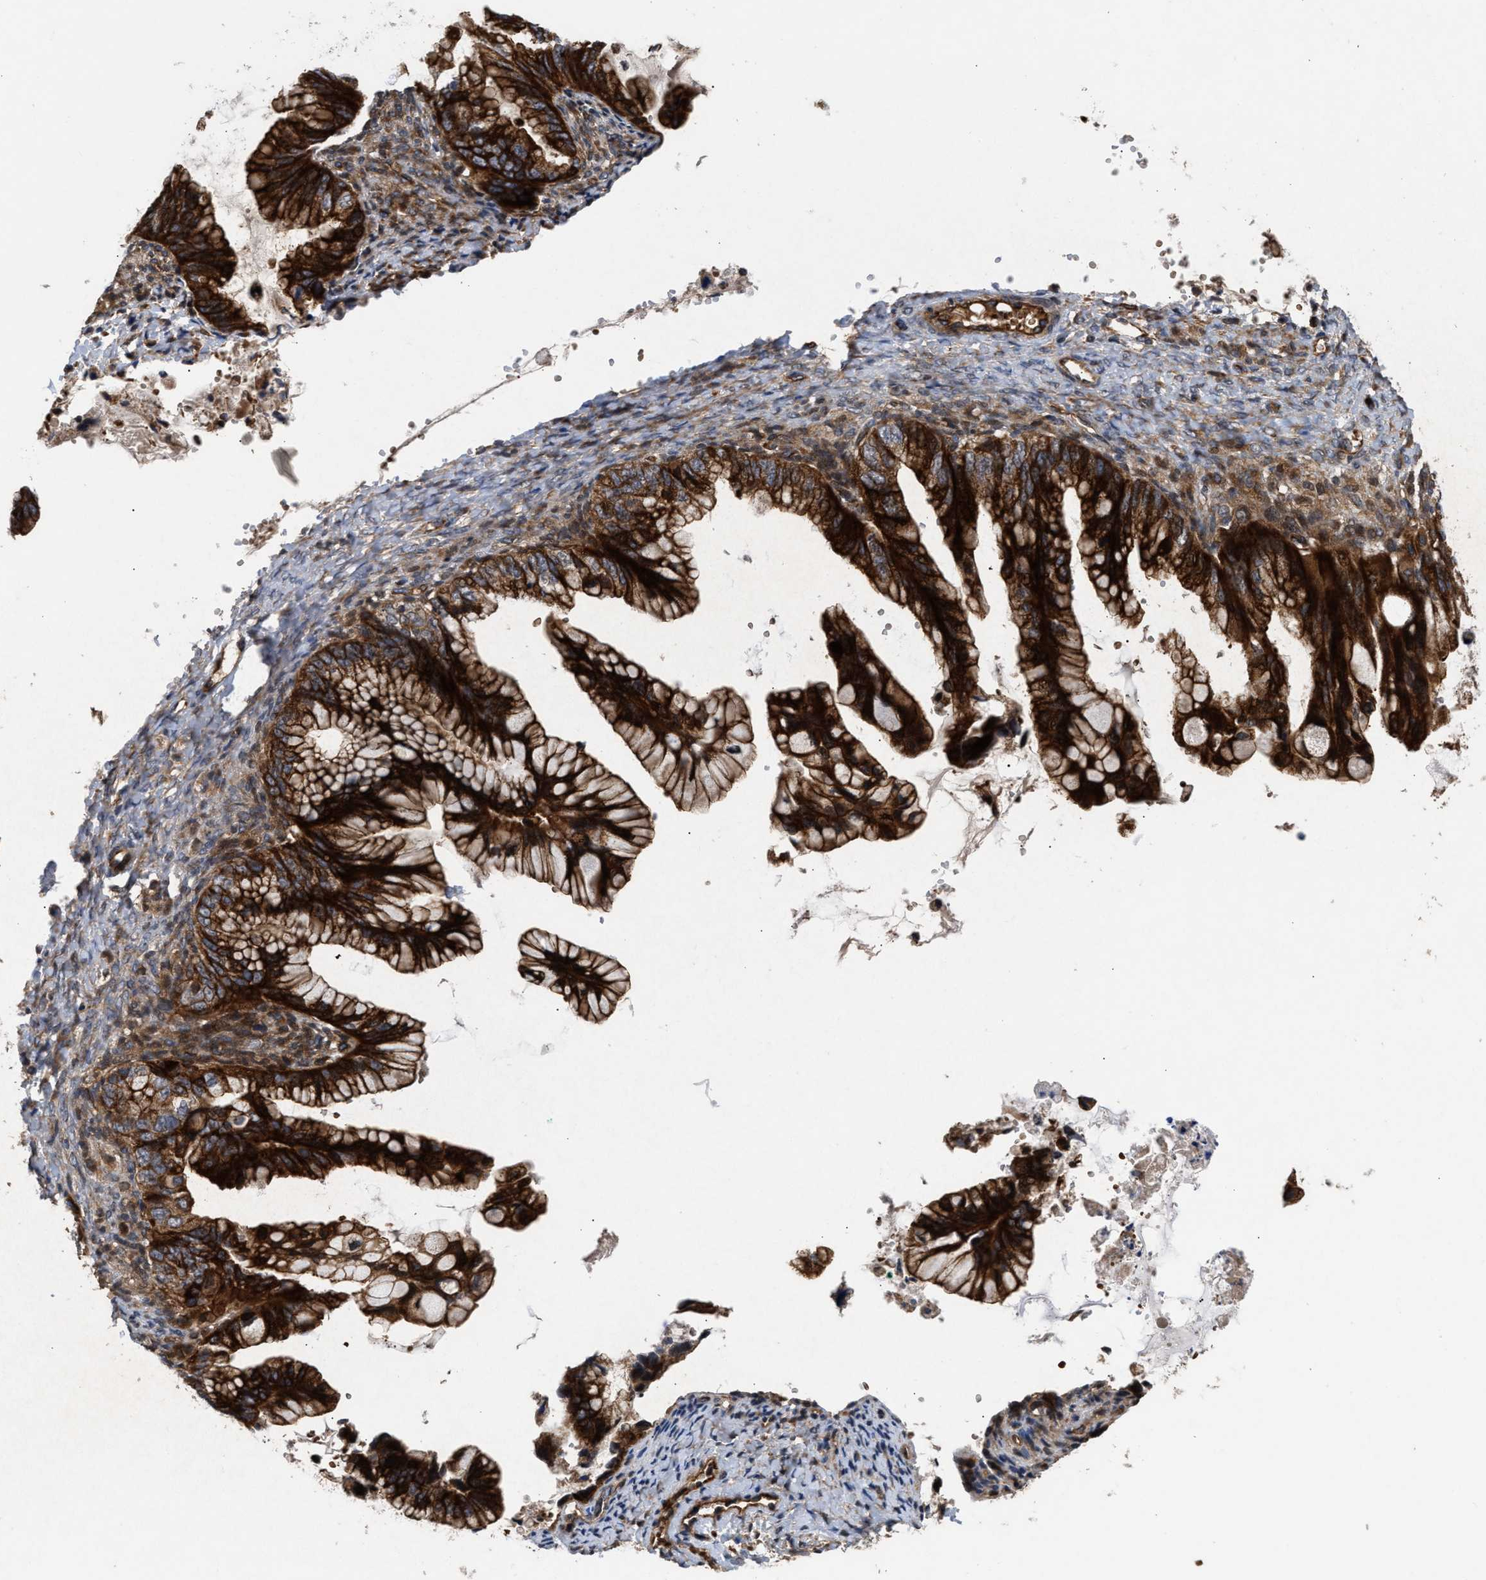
{"staining": {"intensity": "strong", "quantity": ">75%", "location": "cytoplasmic/membranous"}, "tissue": "ovarian cancer", "cell_type": "Tumor cells", "image_type": "cancer", "snomed": [{"axis": "morphology", "description": "Cystadenocarcinoma, mucinous, NOS"}, {"axis": "topography", "description": "Ovary"}], "caption": "Immunohistochemistry (IHC) of human ovarian cancer (mucinous cystadenocarcinoma) shows high levels of strong cytoplasmic/membranous positivity in about >75% of tumor cells. (brown staining indicates protein expression, while blue staining denotes nuclei).", "gene": "STAU1", "patient": {"sex": "female", "age": 36}}